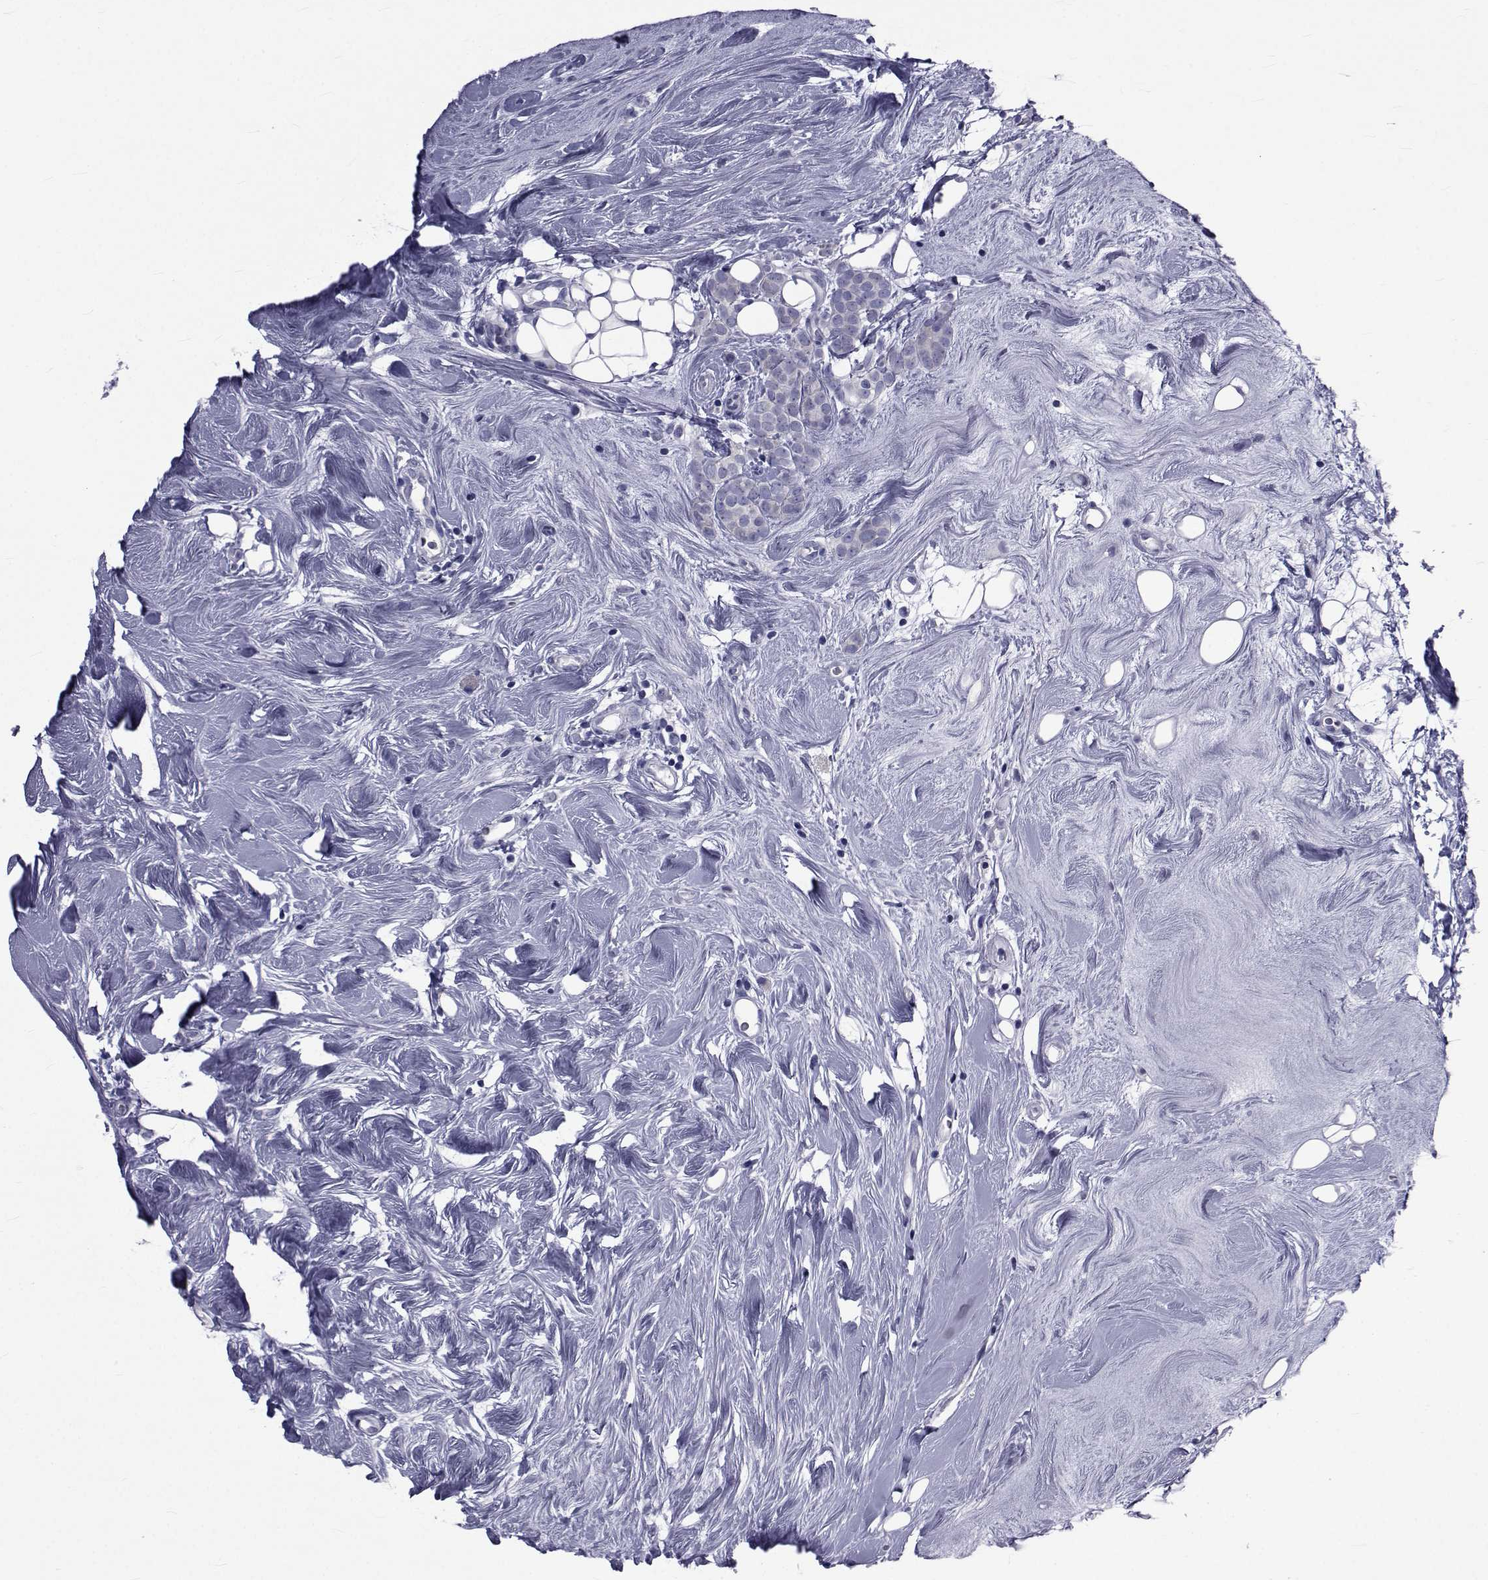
{"staining": {"intensity": "negative", "quantity": "none", "location": "none"}, "tissue": "breast cancer", "cell_type": "Tumor cells", "image_type": "cancer", "snomed": [{"axis": "morphology", "description": "Lobular carcinoma"}, {"axis": "topography", "description": "Breast"}], "caption": "Tumor cells are negative for brown protein staining in lobular carcinoma (breast). (DAB (3,3'-diaminobenzidine) immunohistochemistry visualized using brightfield microscopy, high magnification).", "gene": "GKAP1", "patient": {"sex": "female", "age": 49}}